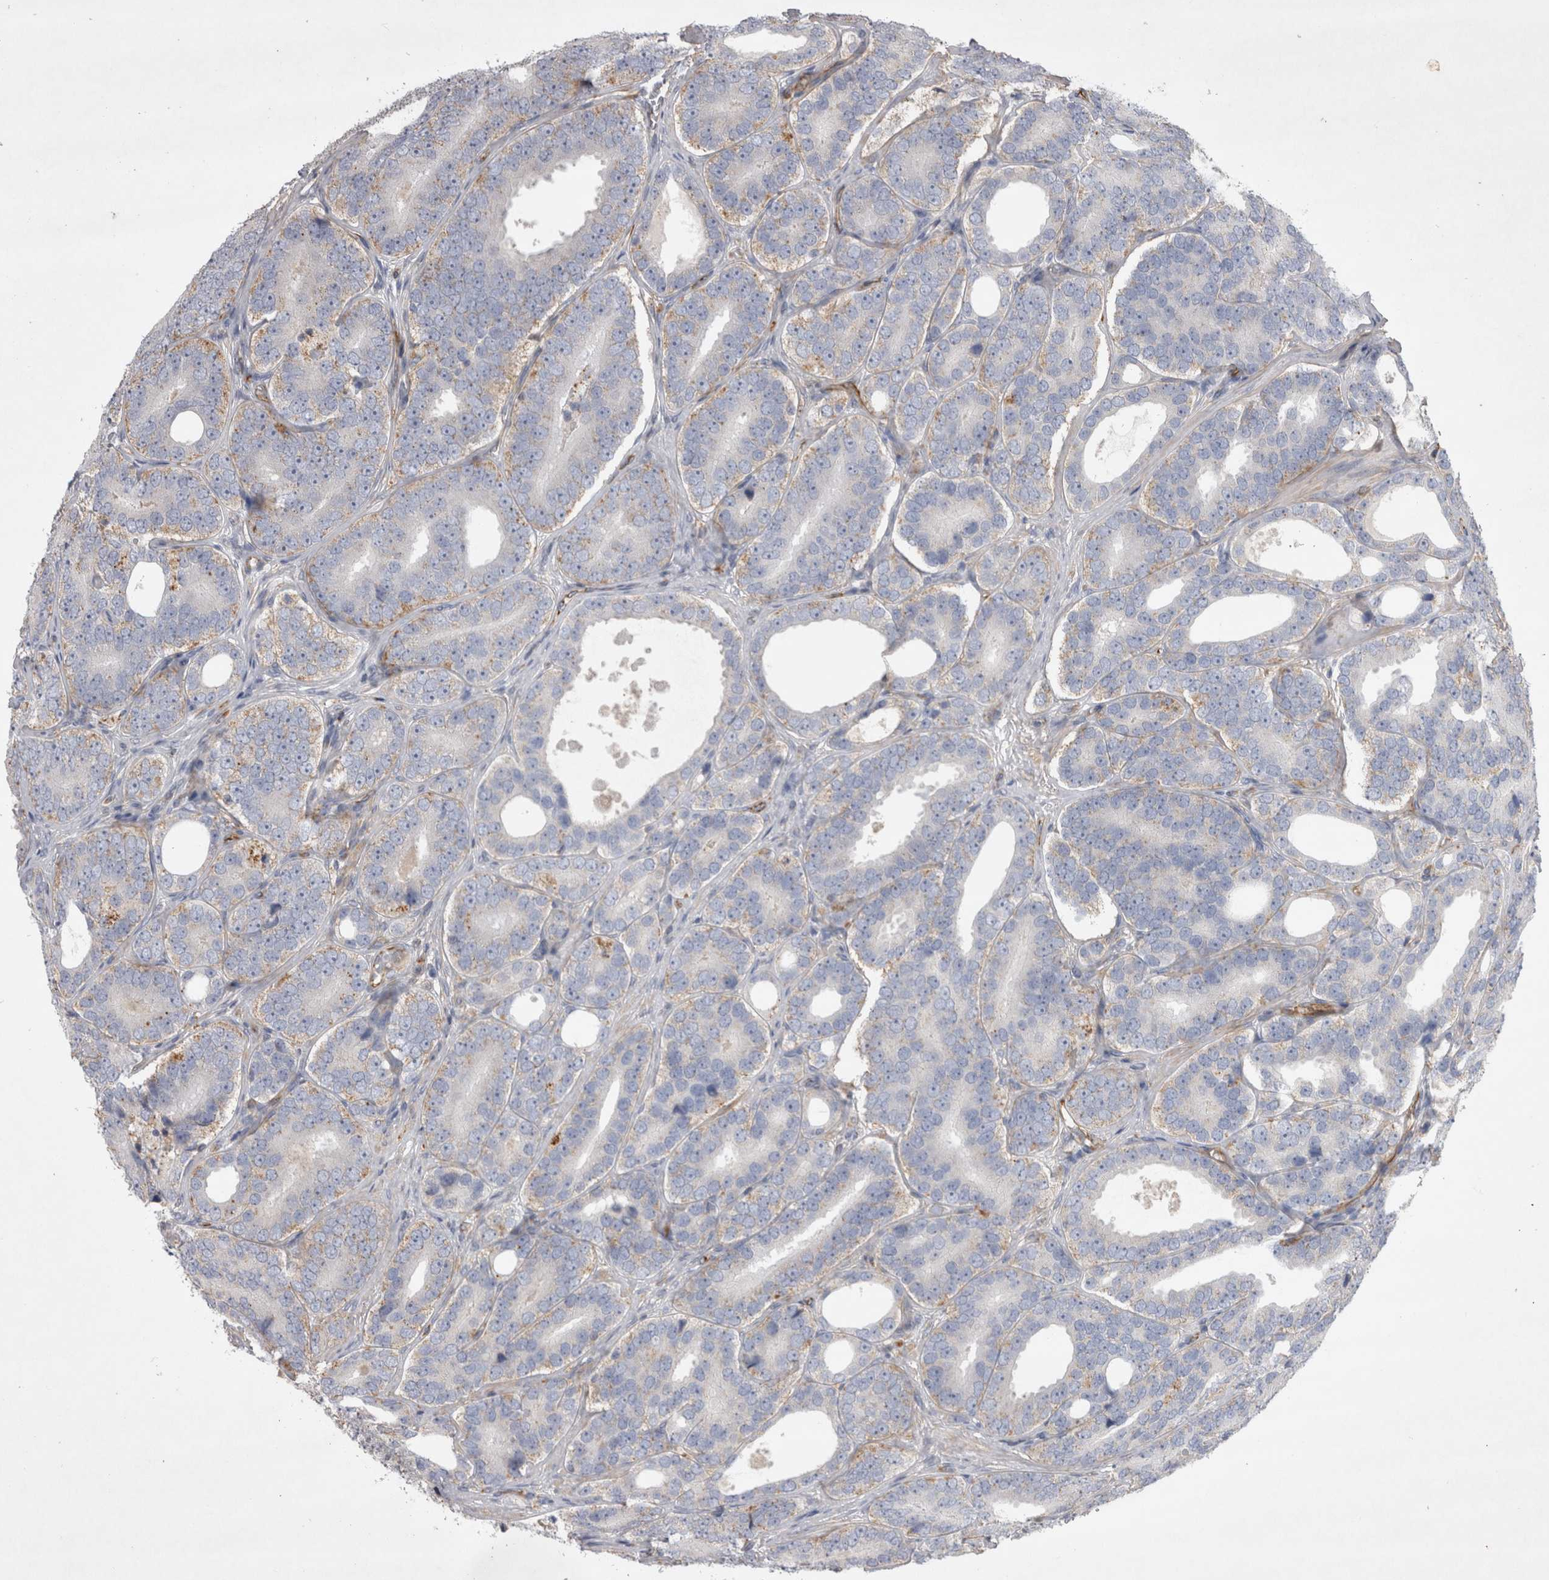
{"staining": {"intensity": "weak", "quantity": "<25%", "location": "cytoplasmic/membranous"}, "tissue": "prostate cancer", "cell_type": "Tumor cells", "image_type": "cancer", "snomed": [{"axis": "morphology", "description": "Adenocarcinoma, High grade"}, {"axis": "topography", "description": "Prostate"}], "caption": "The IHC micrograph has no significant positivity in tumor cells of high-grade adenocarcinoma (prostate) tissue. (Brightfield microscopy of DAB (3,3'-diaminobenzidine) immunohistochemistry at high magnification).", "gene": "STRADB", "patient": {"sex": "male", "age": 56}}